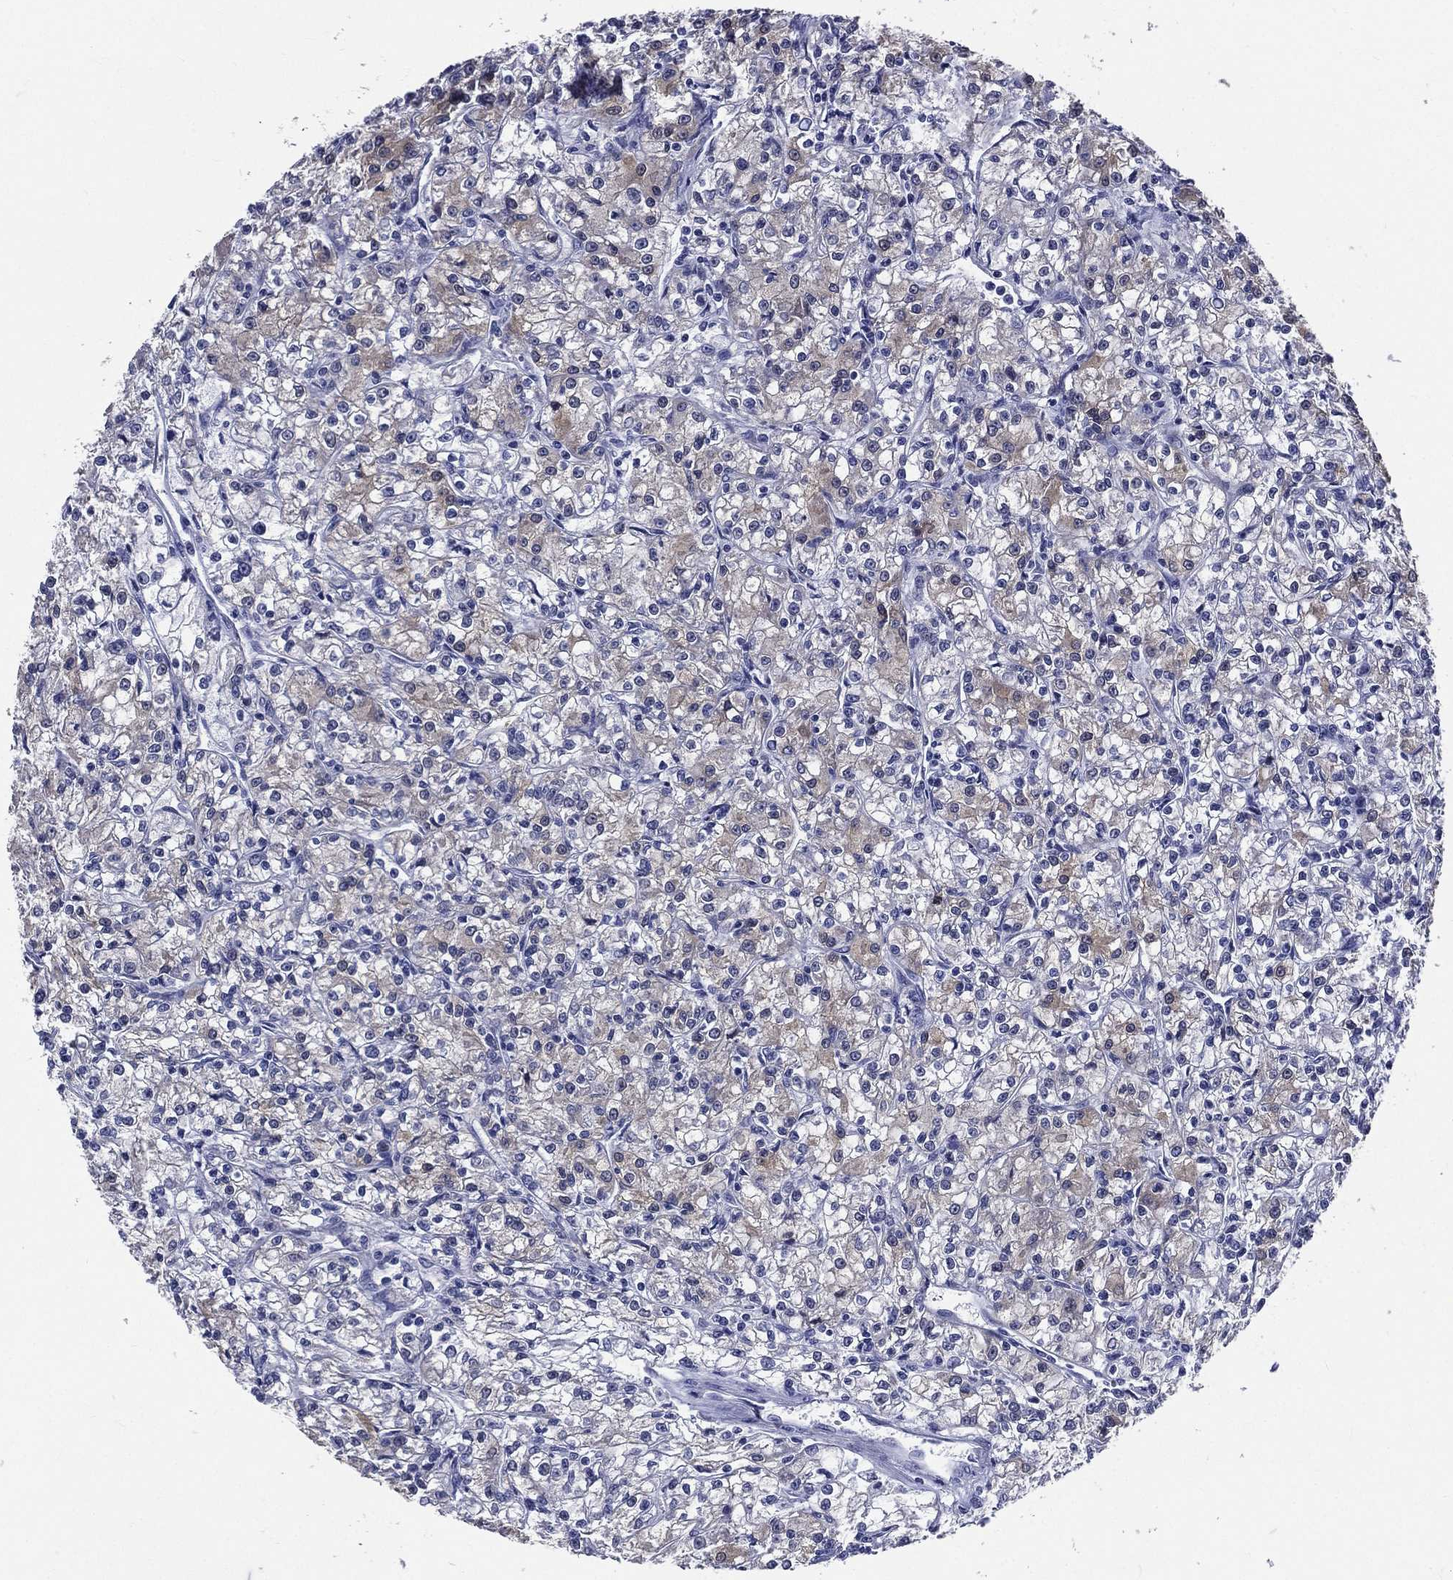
{"staining": {"intensity": "moderate", "quantity": "25%-75%", "location": "cytoplasmic/membranous"}, "tissue": "renal cancer", "cell_type": "Tumor cells", "image_type": "cancer", "snomed": [{"axis": "morphology", "description": "Adenocarcinoma, NOS"}, {"axis": "topography", "description": "Kidney"}], "caption": "Approximately 25%-75% of tumor cells in renal cancer show moderate cytoplasmic/membranous protein expression as visualized by brown immunohistochemical staining.", "gene": "DPYS", "patient": {"sex": "female", "age": 59}}